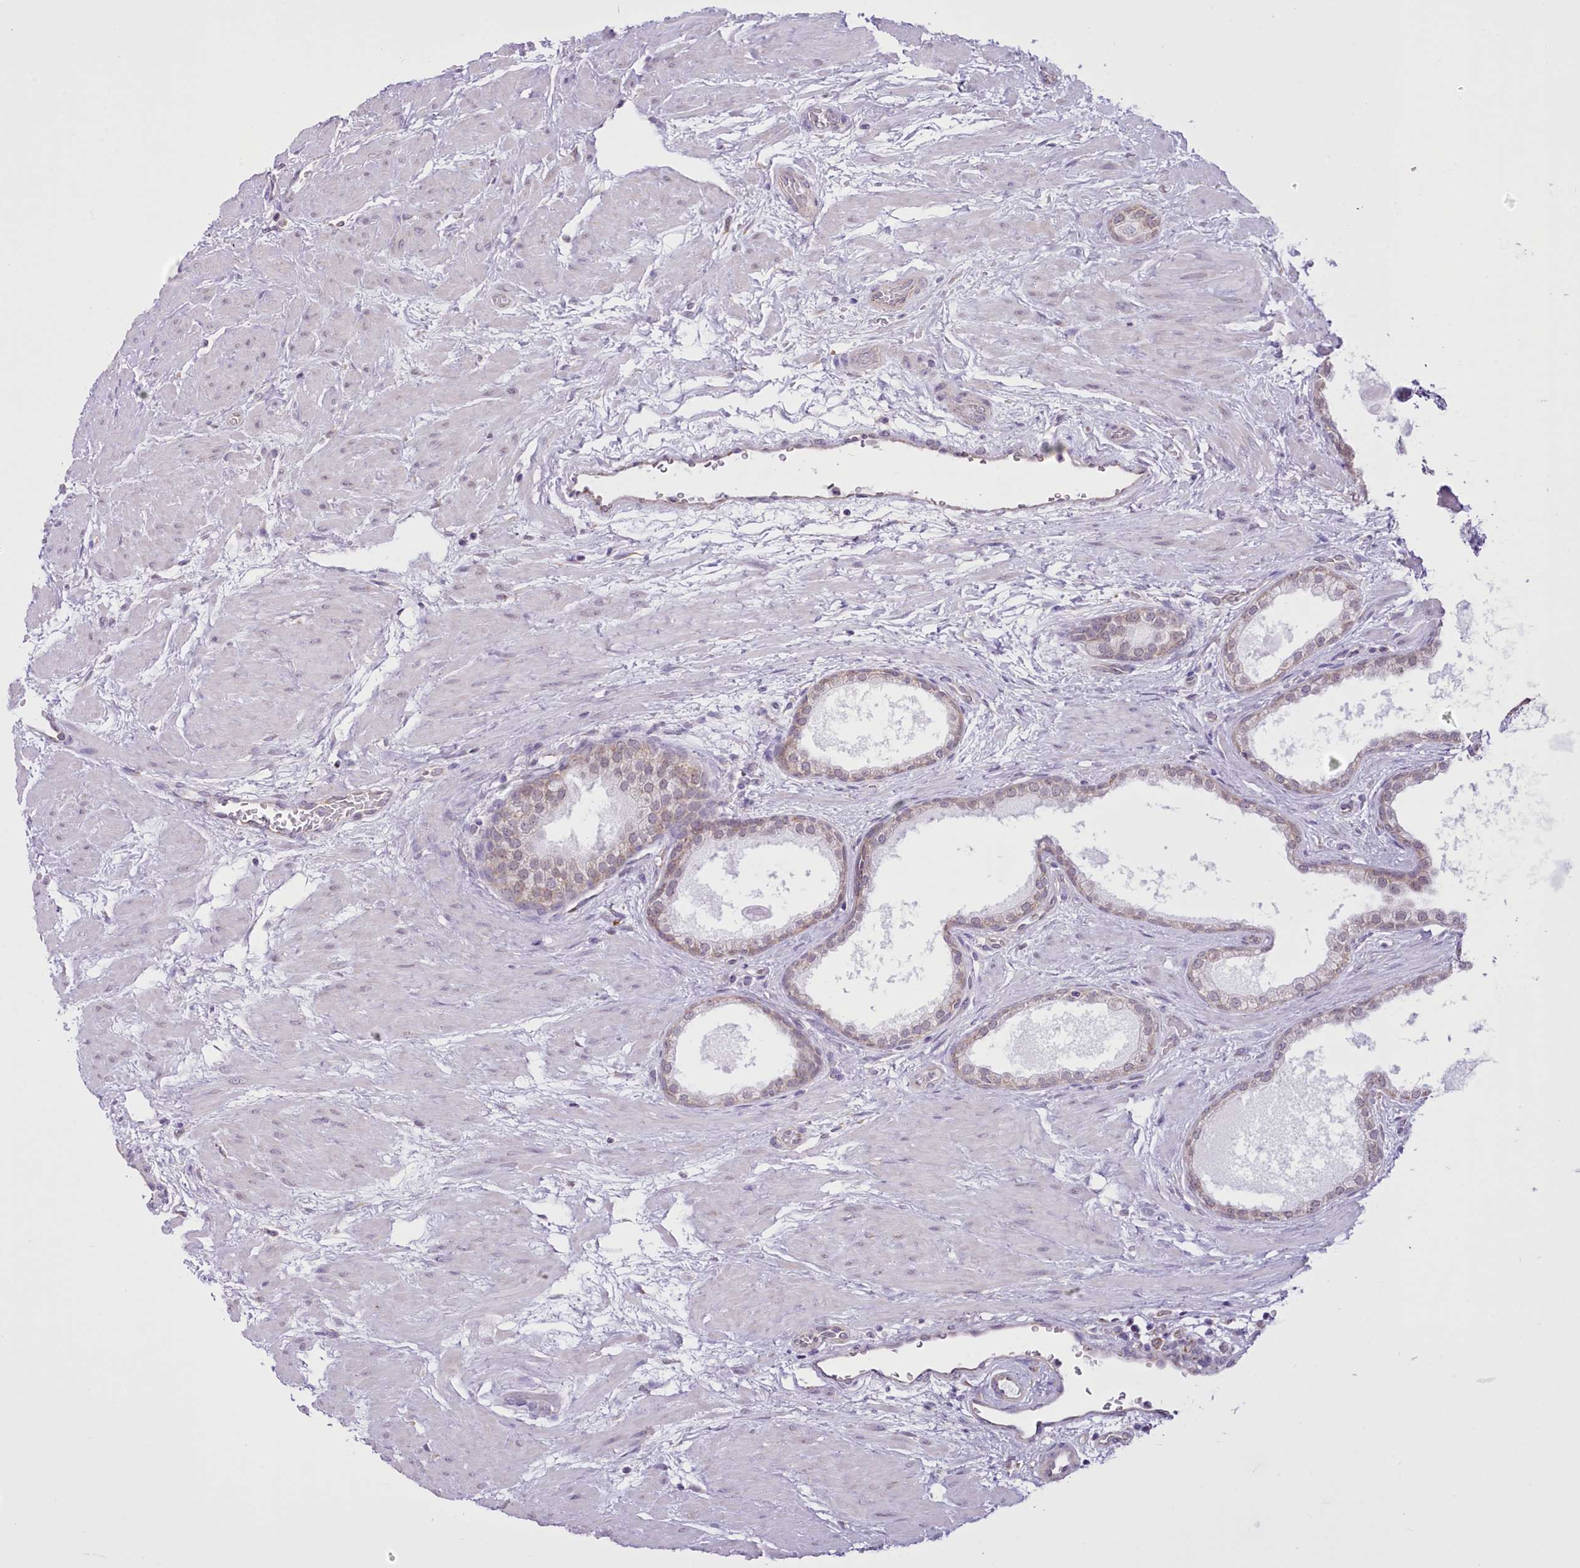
{"staining": {"intensity": "weak", "quantity": "25%-75%", "location": "cytoplasmic/membranous"}, "tissue": "prostate", "cell_type": "Glandular cells", "image_type": "normal", "snomed": [{"axis": "morphology", "description": "Normal tissue, NOS"}, {"axis": "topography", "description": "Prostate"}], "caption": "Immunohistochemical staining of normal human prostate shows low levels of weak cytoplasmic/membranous positivity in approximately 25%-75% of glandular cells. The staining was performed using DAB (3,3'-diaminobenzidine) to visualize the protein expression in brown, while the nuclei were stained in blue with hematoxylin (Magnification: 20x).", "gene": "SEC61B", "patient": {"sex": "male", "age": 48}}